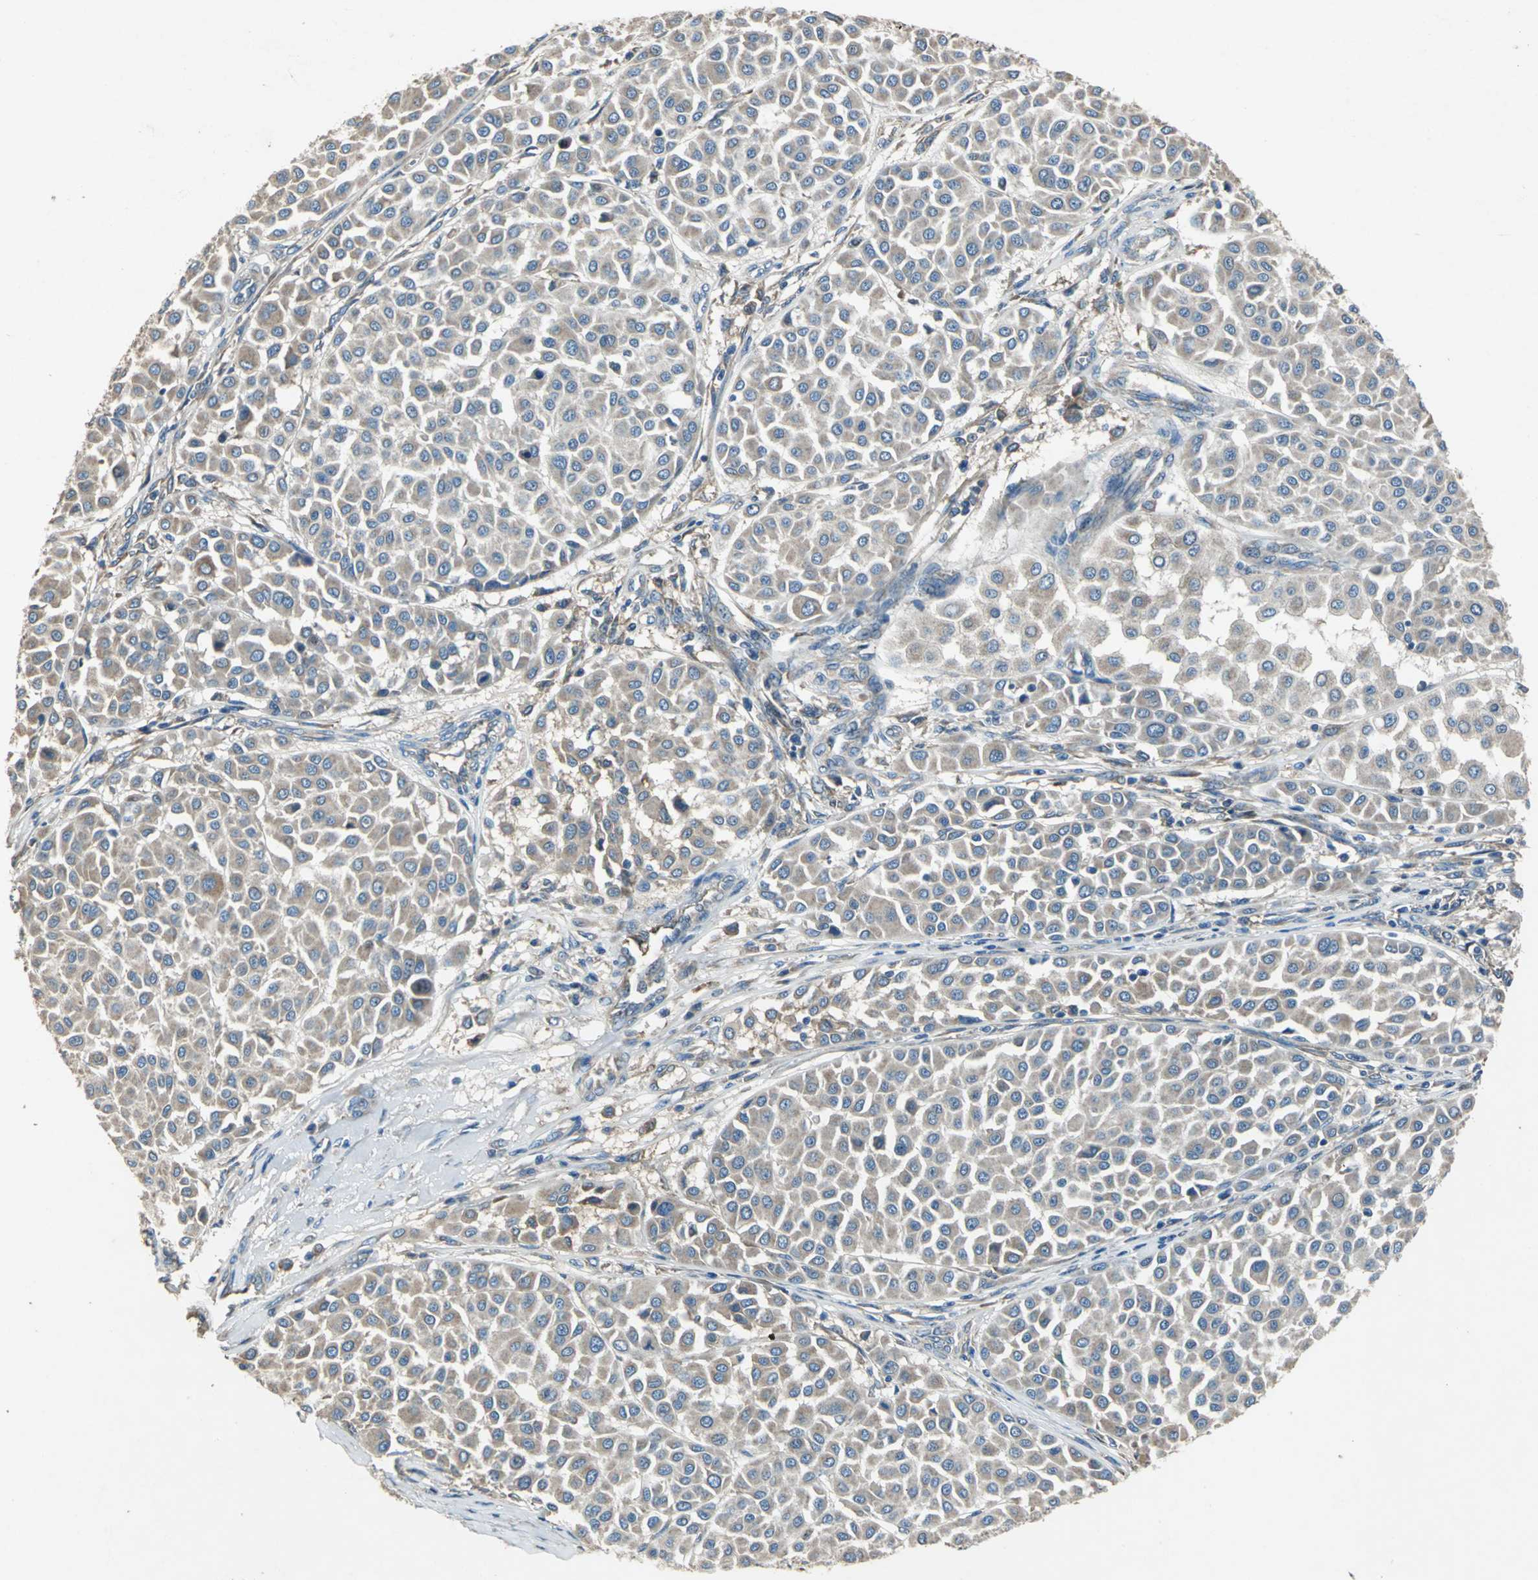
{"staining": {"intensity": "moderate", "quantity": ">75%", "location": "cytoplasmic/membranous"}, "tissue": "melanoma", "cell_type": "Tumor cells", "image_type": "cancer", "snomed": [{"axis": "morphology", "description": "Malignant melanoma, Metastatic site"}, {"axis": "topography", "description": "Soft tissue"}], "caption": "Melanoma stained with a protein marker reveals moderate staining in tumor cells.", "gene": "HEPH", "patient": {"sex": "male", "age": 41}}